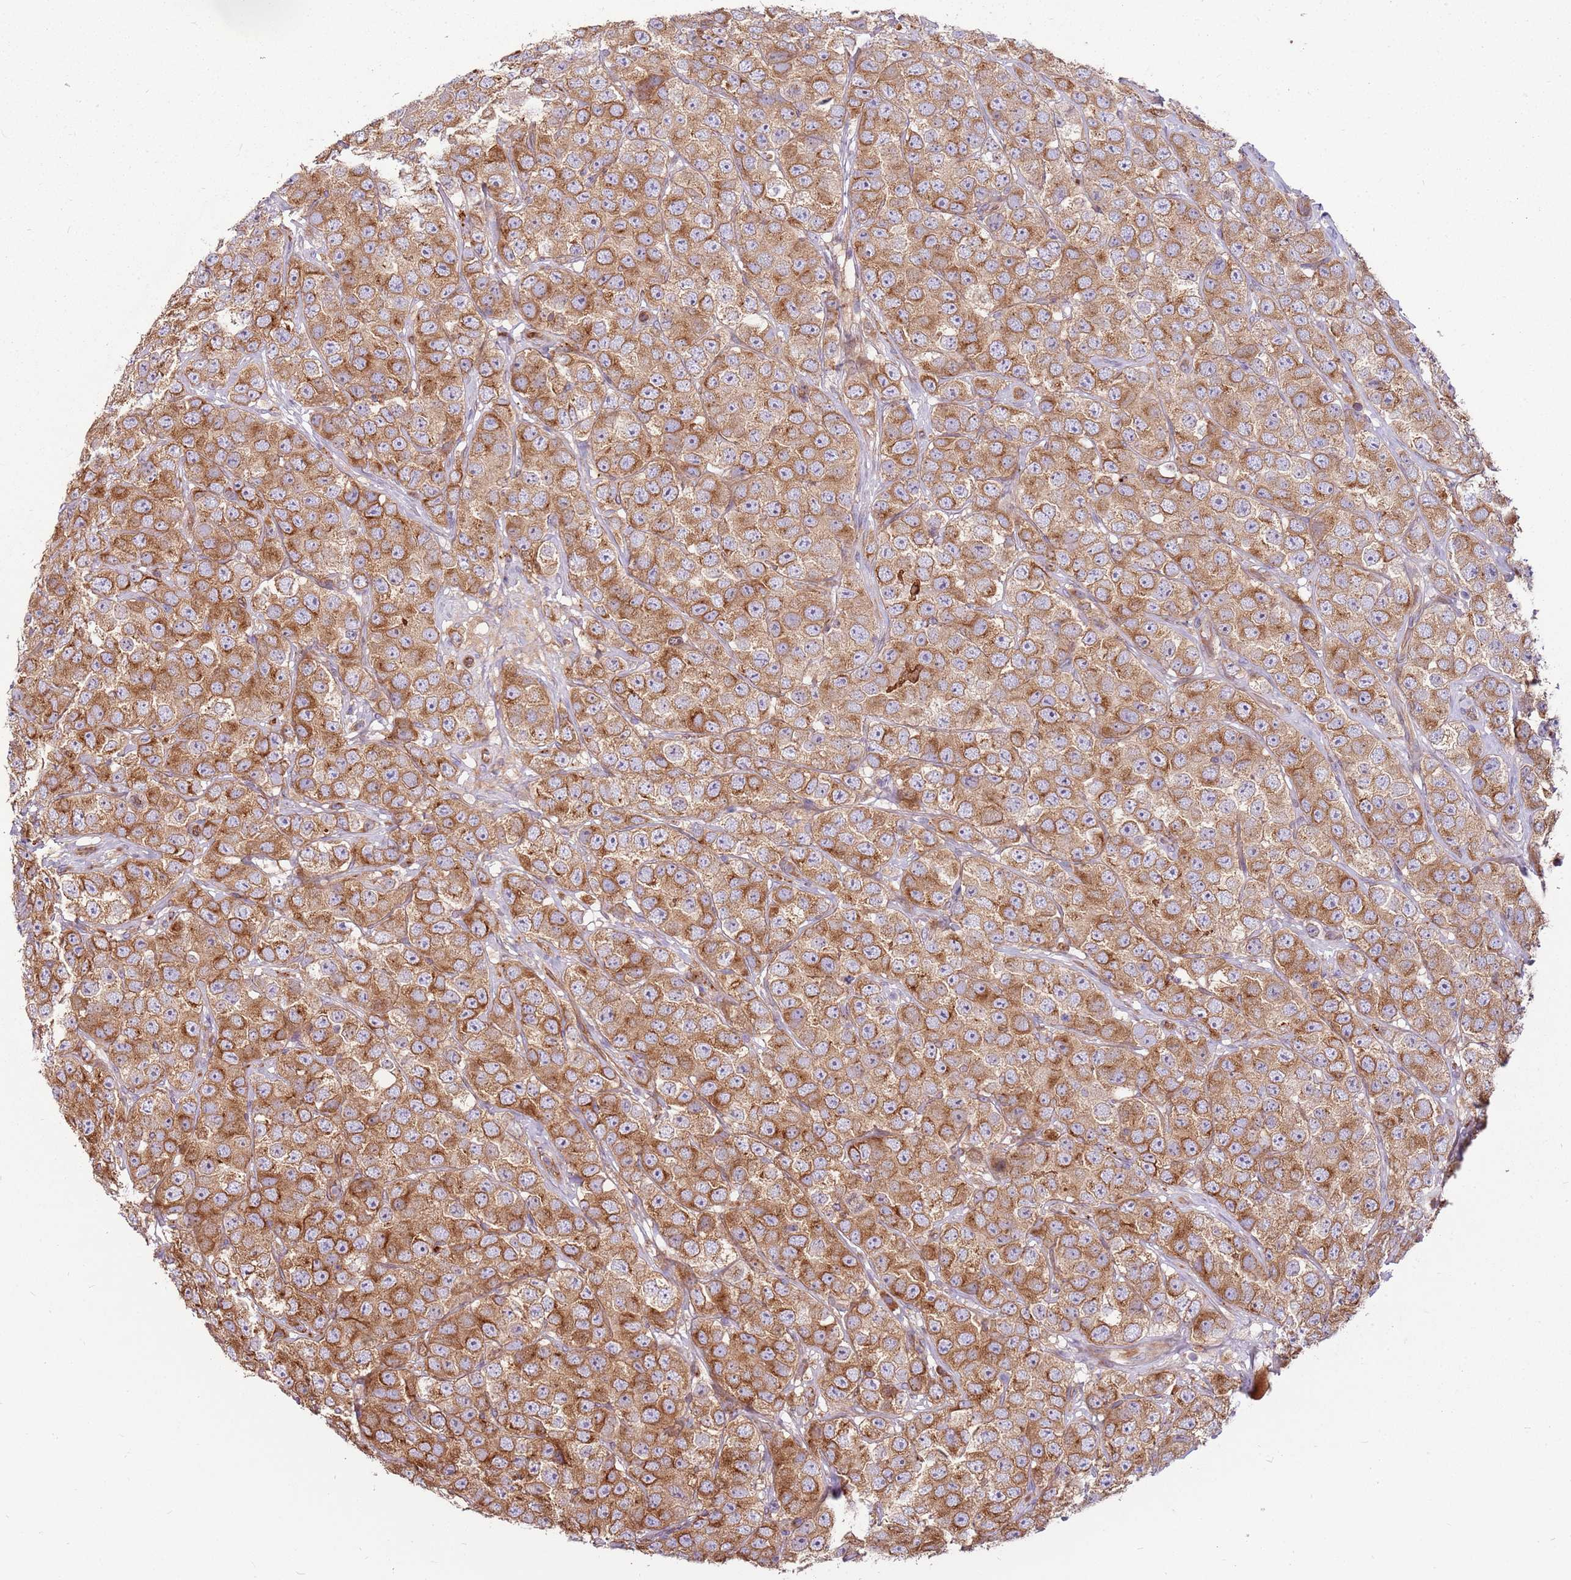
{"staining": {"intensity": "strong", "quantity": ">75%", "location": "cytoplasmic/membranous"}, "tissue": "testis cancer", "cell_type": "Tumor cells", "image_type": "cancer", "snomed": [{"axis": "morphology", "description": "Seminoma, NOS"}, {"axis": "topography", "description": "Testis"}], "caption": "The photomicrograph displays staining of testis seminoma, revealing strong cytoplasmic/membranous protein expression (brown color) within tumor cells.", "gene": "EMC1", "patient": {"sex": "male", "age": 28}}